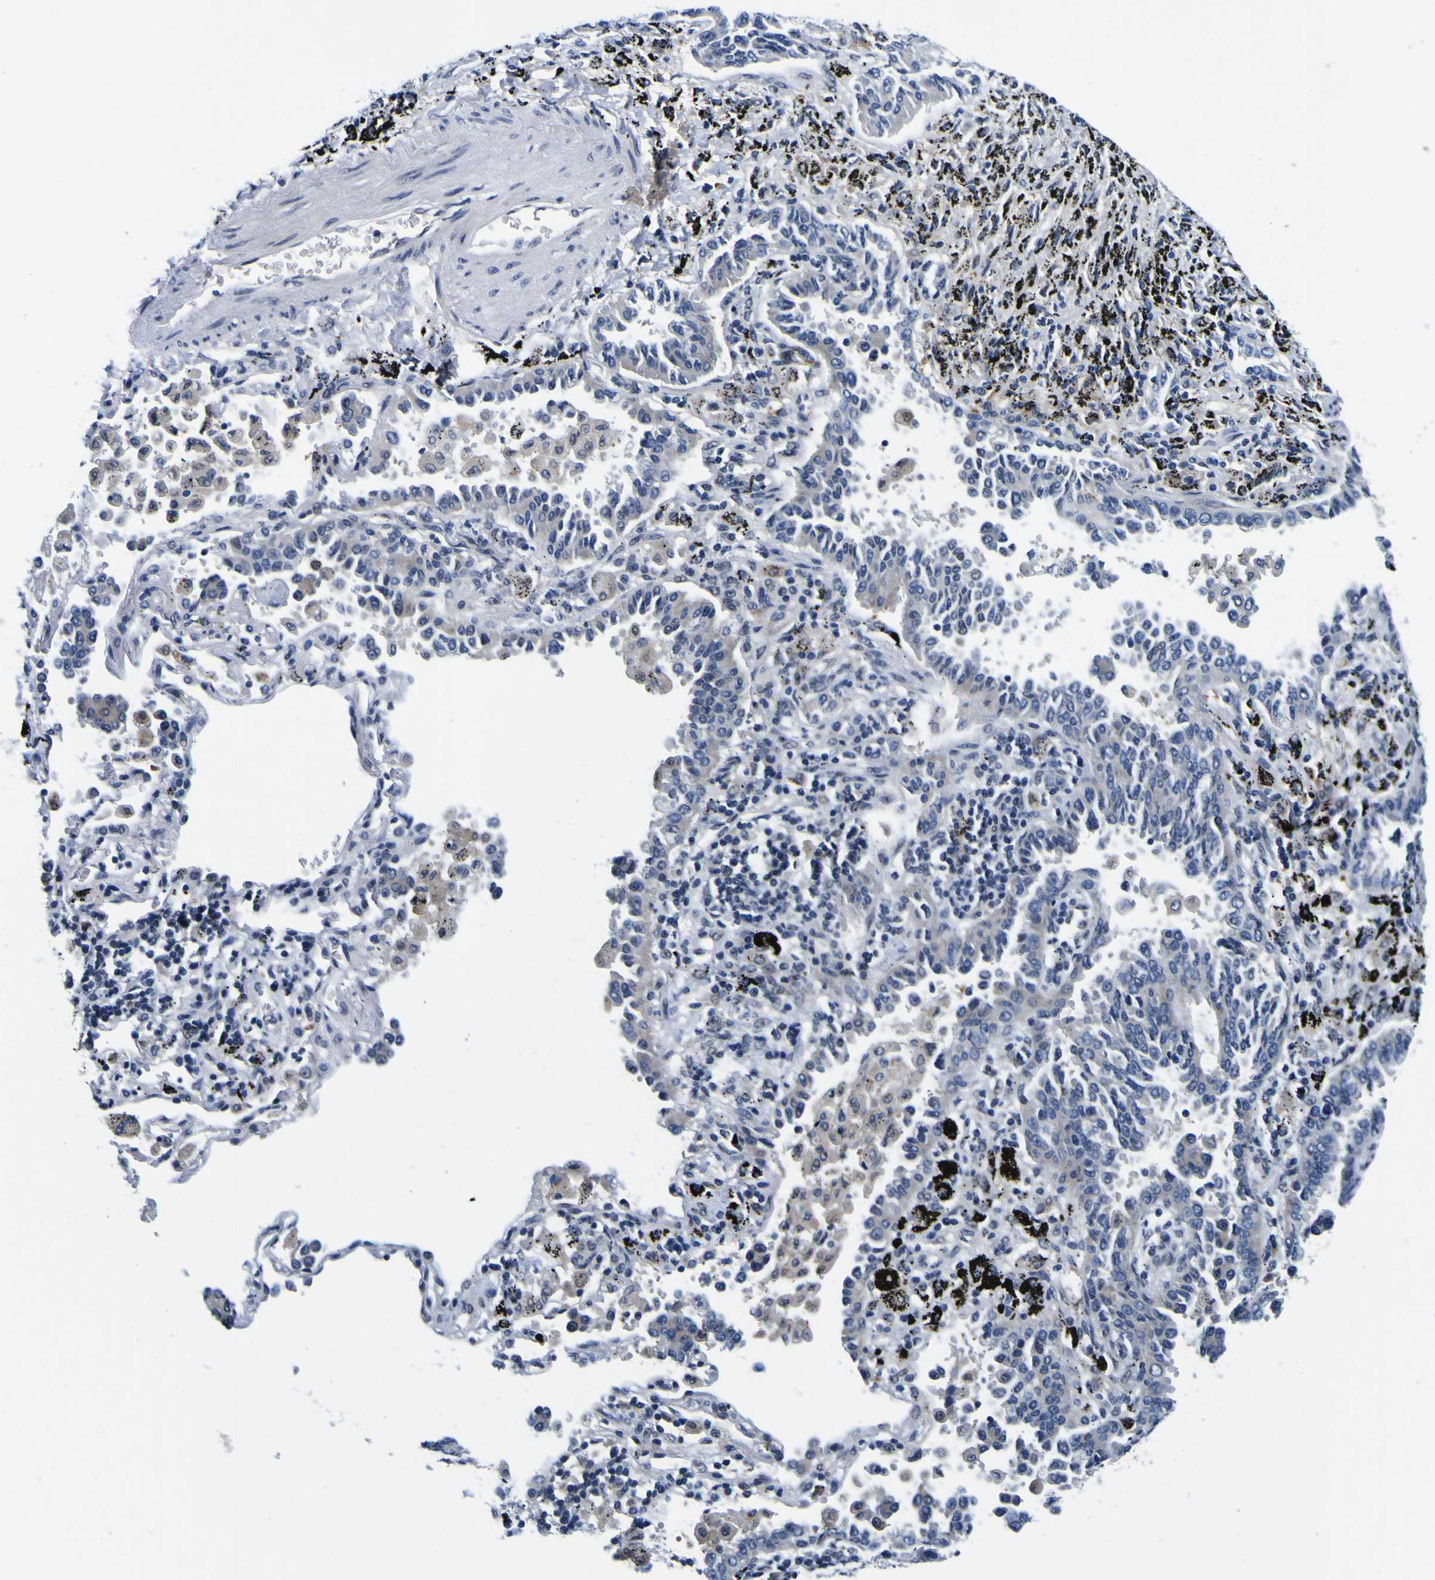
{"staining": {"intensity": "negative", "quantity": "none", "location": "none"}, "tissue": "lung cancer", "cell_type": "Tumor cells", "image_type": "cancer", "snomed": [{"axis": "morphology", "description": "Normal tissue, NOS"}, {"axis": "morphology", "description": "Adenocarcinoma, NOS"}, {"axis": "topography", "description": "Lung"}], "caption": "This is an IHC image of human lung cancer. There is no expression in tumor cells.", "gene": "CUL4B", "patient": {"sex": "male", "age": 59}}